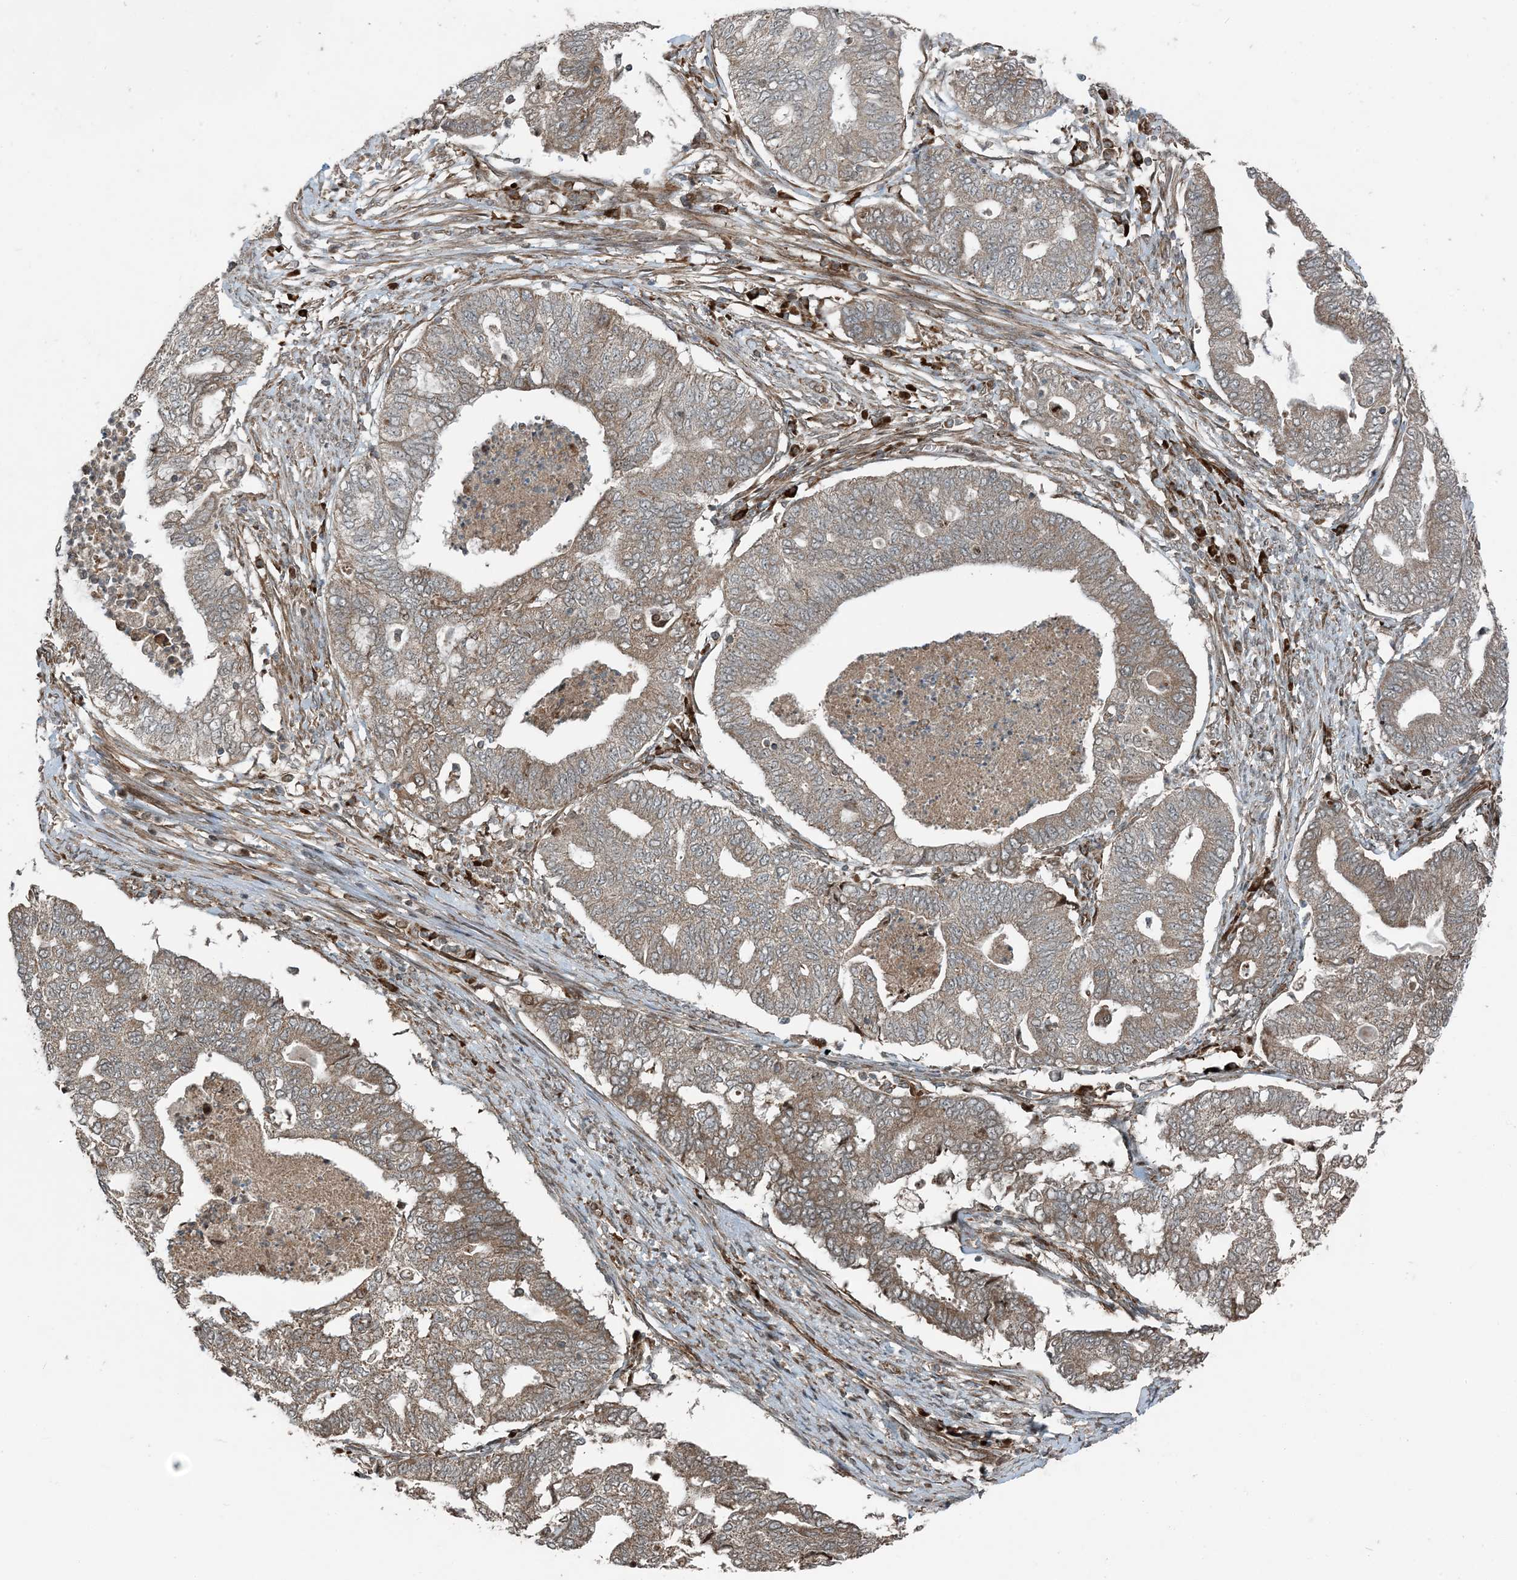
{"staining": {"intensity": "weak", "quantity": ">75%", "location": "cytoplasmic/membranous"}, "tissue": "endometrial cancer", "cell_type": "Tumor cells", "image_type": "cancer", "snomed": [{"axis": "morphology", "description": "Adenocarcinoma, NOS"}, {"axis": "topography", "description": "Endometrium"}], "caption": "The photomicrograph displays immunohistochemical staining of adenocarcinoma (endometrial). There is weak cytoplasmic/membranous positivity is seen in about >75% of tumor cells. (brown staining indicates protein expression, while blue staining denotes nuclei).", "gene": "EDEM2", "patient": {"sex": "female", "age": 79}}